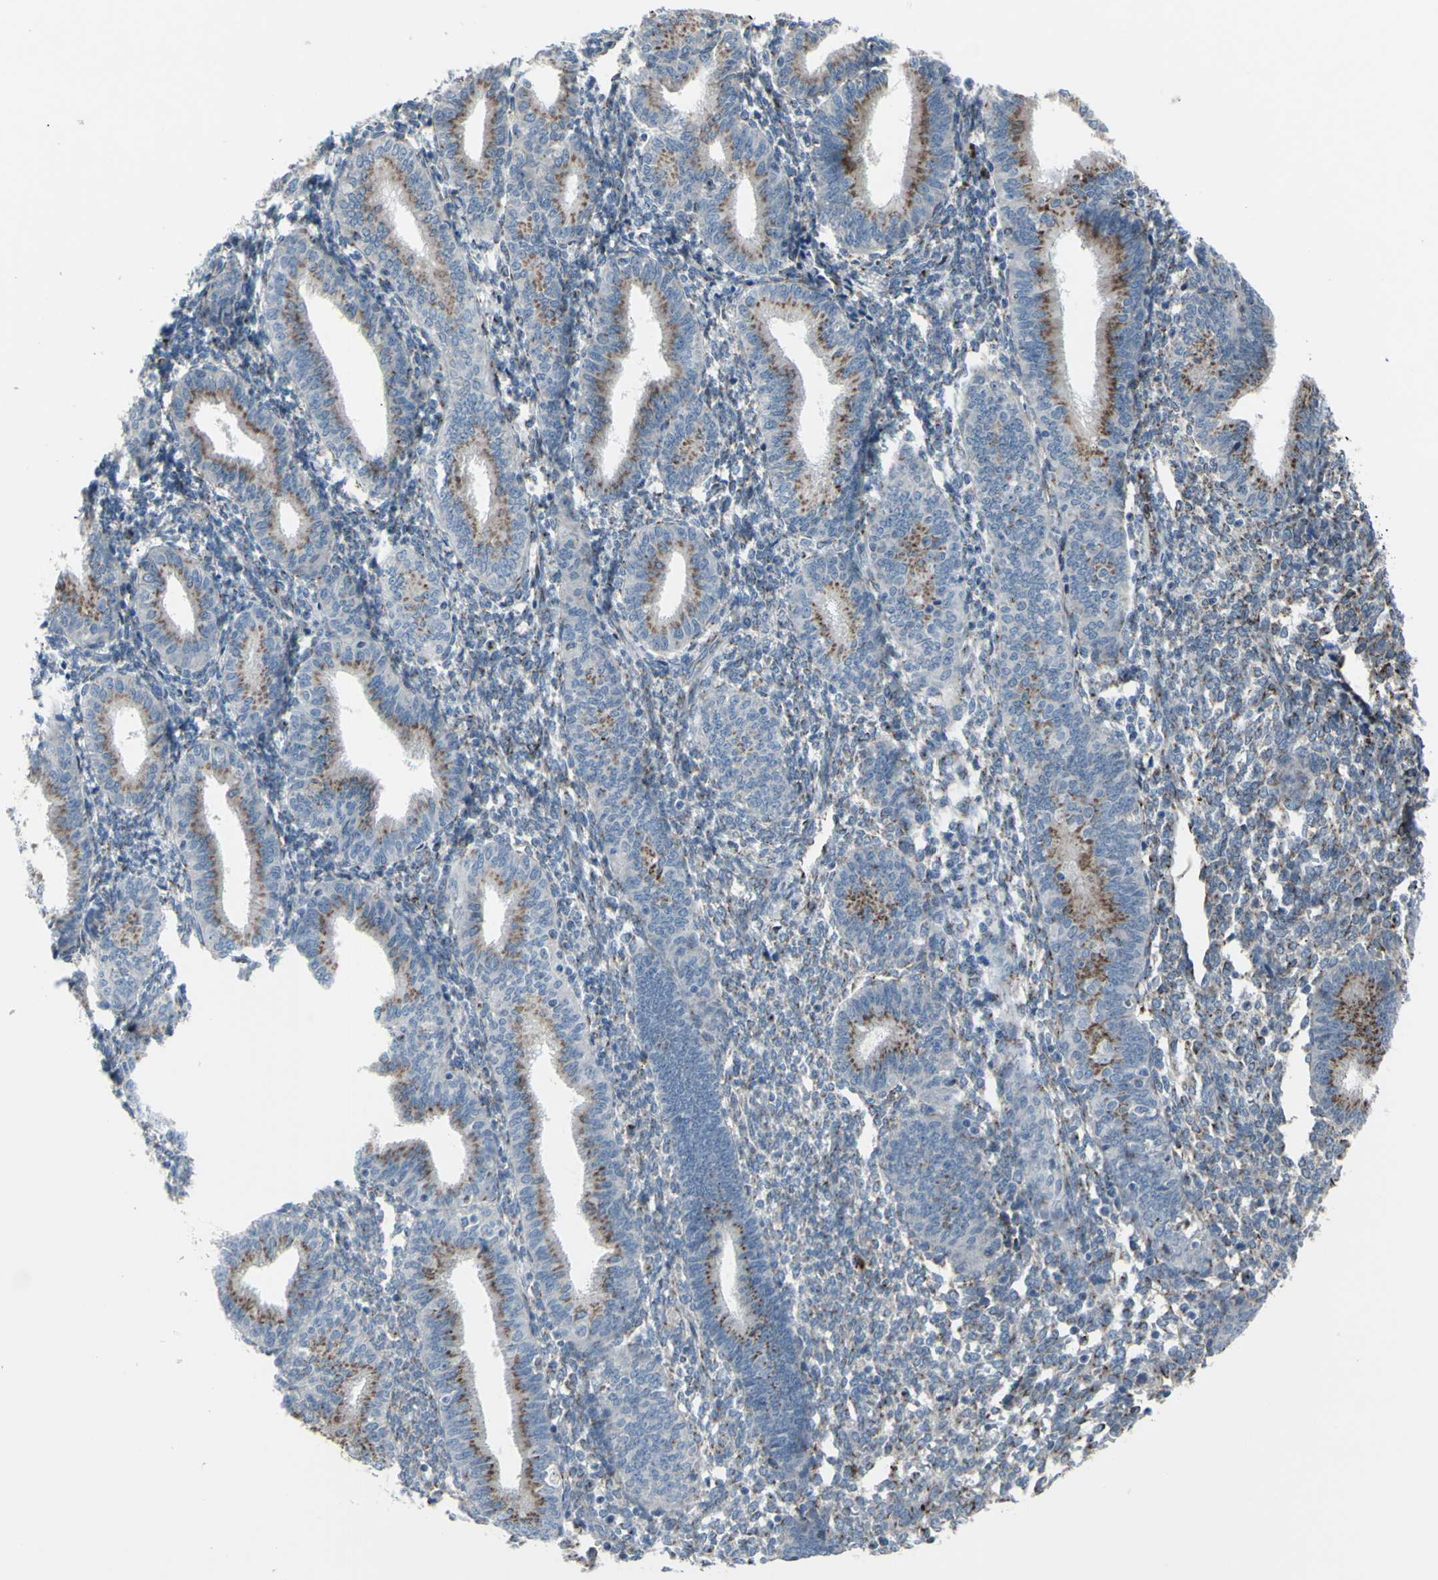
{"staining": {"intensity": "moderate", "quantity": "25%-75%", "location": "cytoplasmic/membranous"}, "tissue": "endometrium", "cell_type": "Cells in endometrial stroma", "image_type": "normal", "snomed": [{"axis": "morphology", "description": "Normal tissue, NOS"}, {"axis": "topography", "description": "Endometrium"}], "caption": "Protein expression analysis of unremarkable human endometrium reveals moderate cytoplasmic/membranous positivity in about 25%-75% of cells in endometrial stroma. (DAB (3,3'-diaminobenzidine) = brown stain, brightfield microscopy at high magnification).", "gene": "GLG1", "patient": {"sex": "female", "age": 61}}